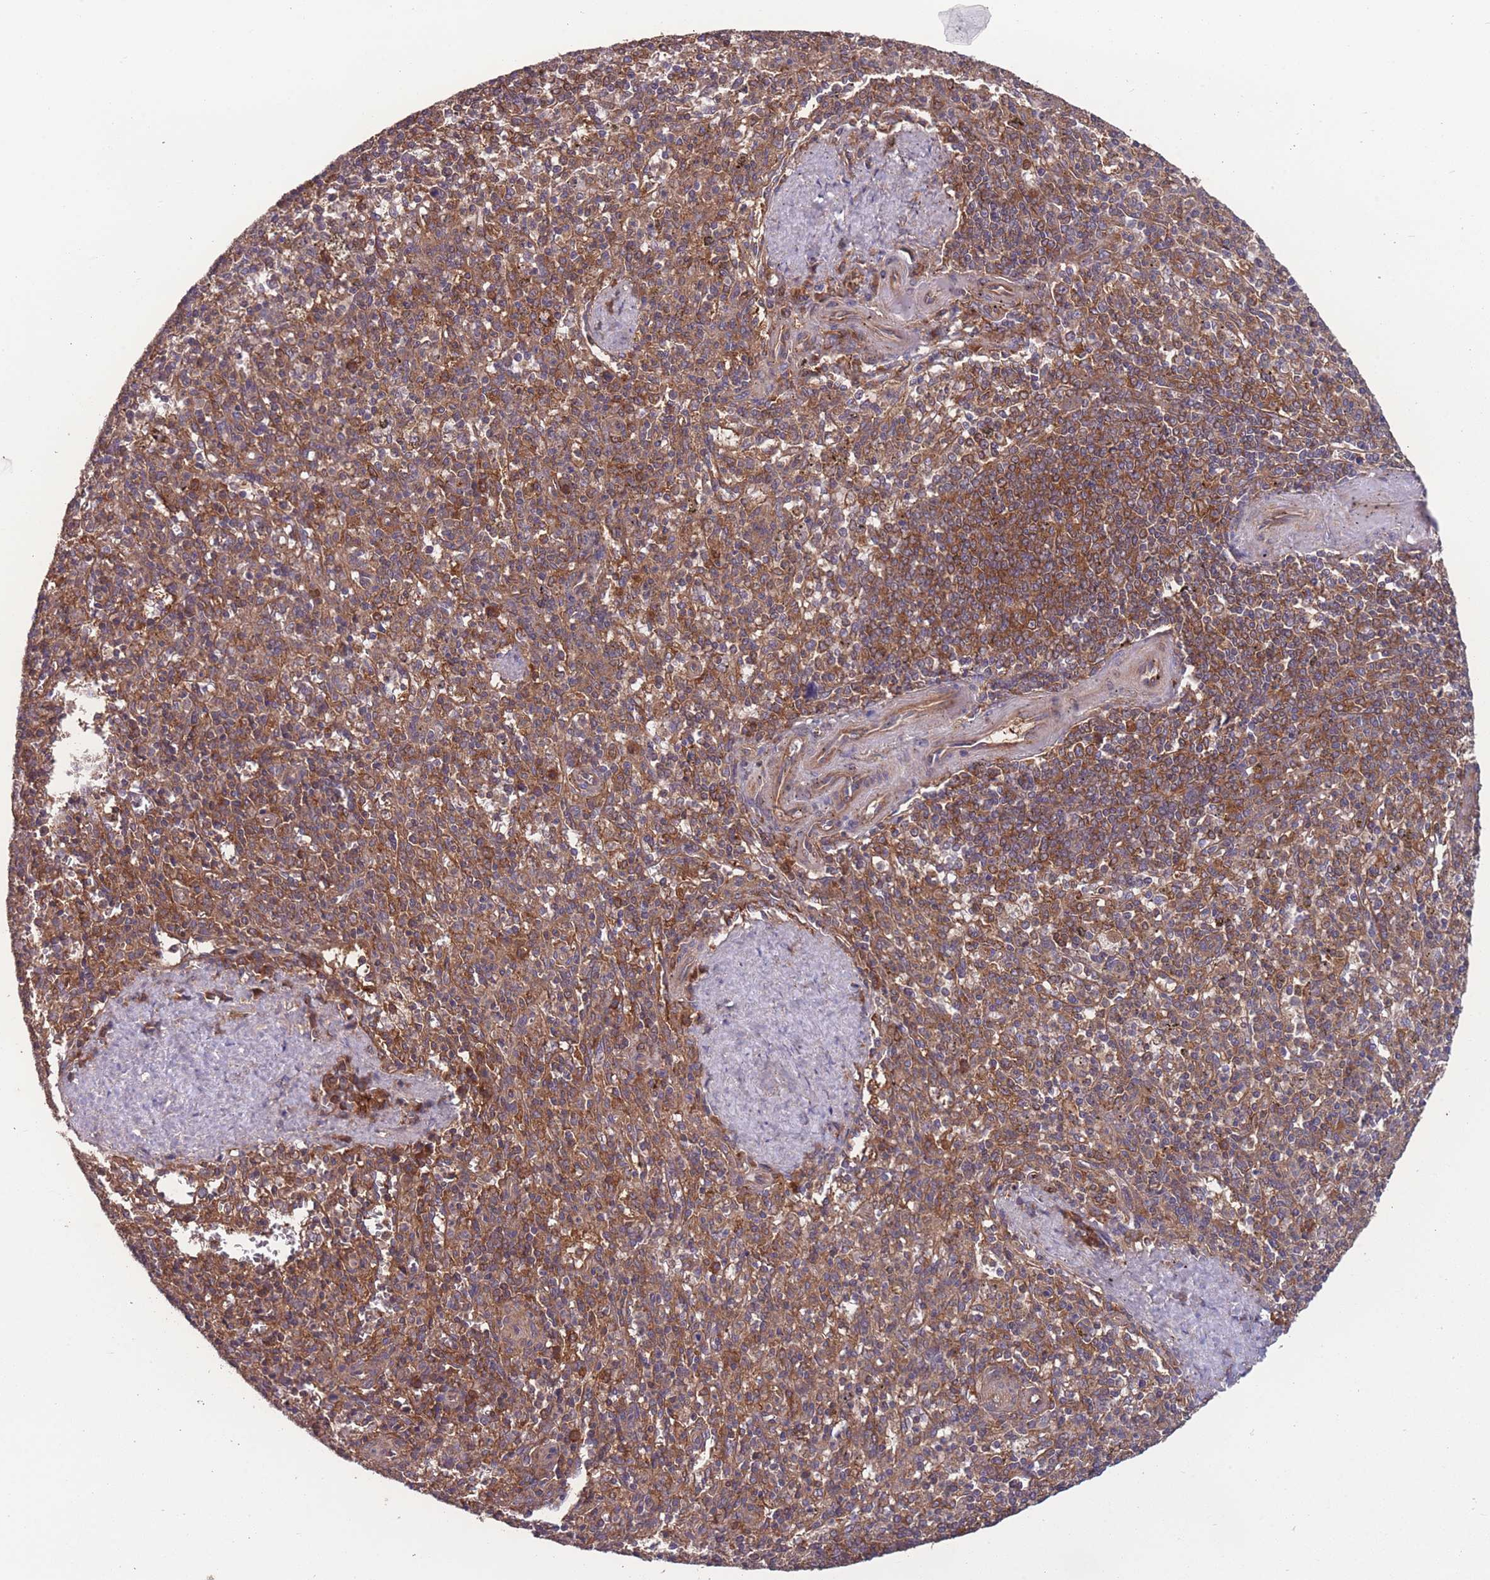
{"staining": {"intensity": "moderate", "quantity": "25%-75%", "location": "cytoplasmic/membranous"}, "tissue": "spleen", "cell_type": "Cells in red pulp", "image_type": "normal", "snomed": [{"axis": "morphology", "description": "Normal tissue, NOS"}, {"axis": "topography", "description": "Spleen"}], "caption": "An IHC photomicrograph of unremarkable tissue is shown. Protein staining in brown labels moderate cytoplasmic/membranous positivity in spleen within cells in red pulp.", "gene": "ZPR1", "patient": {"sex": "male", "age": 72}}